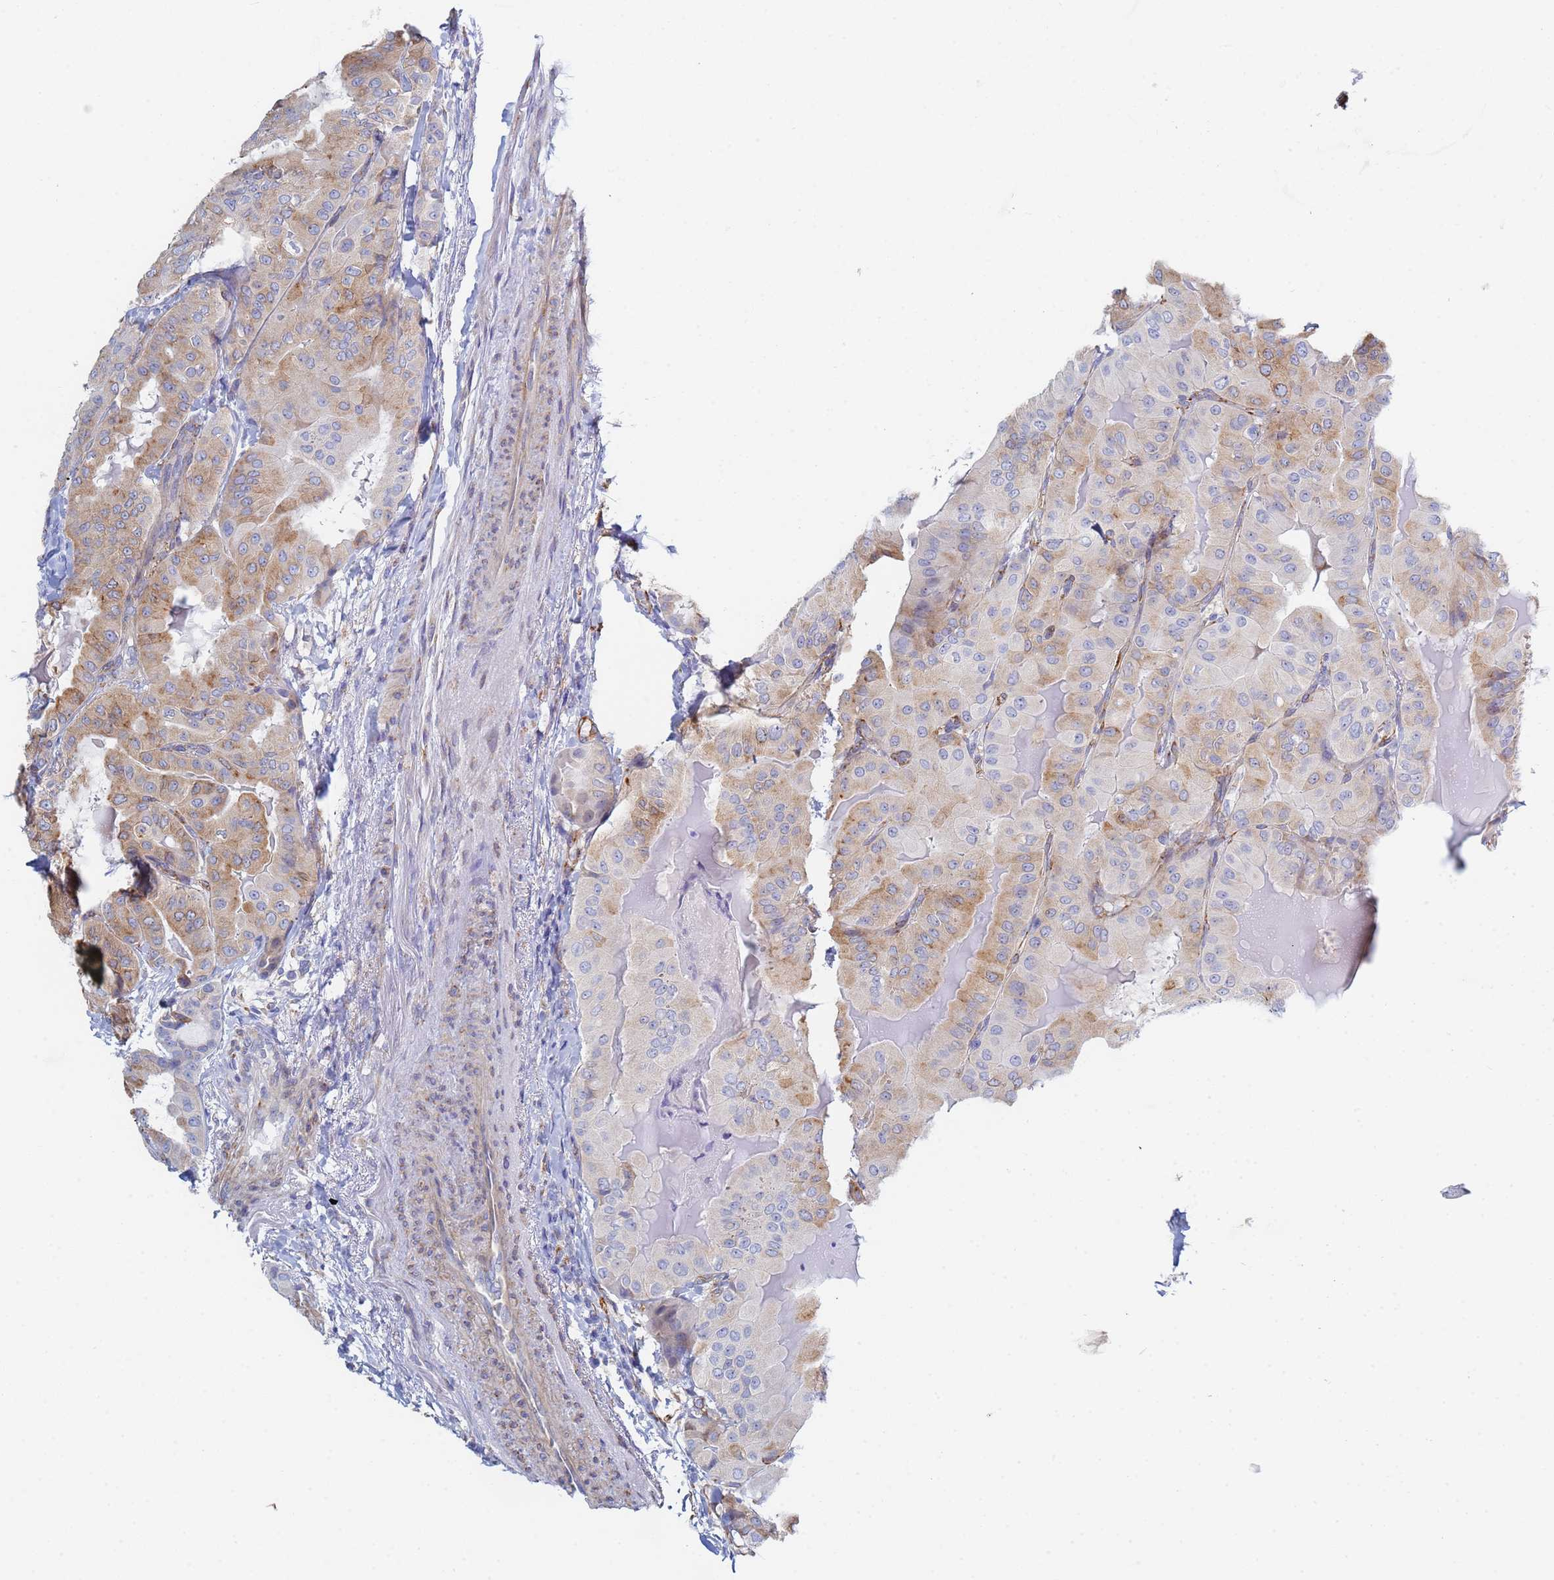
{"staining": {"intensity": "weak", "quantity": "25%-75%", "location": "cytoplasmic/membranous"}, "tissue": "thyroid cancer", "cell_type": "Tumor cells", "image_type": "cancer", "snomed": [{"axis": "morphology", "description": "Papillary adenocarcinoma, NOS"}, {"axis": "topography", "description": "Thyroid gland"}], "caption": "Weak cytoplasmic/membranous expression for a protein is seen in approximately 25%-75% of tumor cells of thyroid papillary adenocarcinoma using immunohistochemistry.", "gene": "GDAP2", "patient": {"sex": "female", "age": 68}}